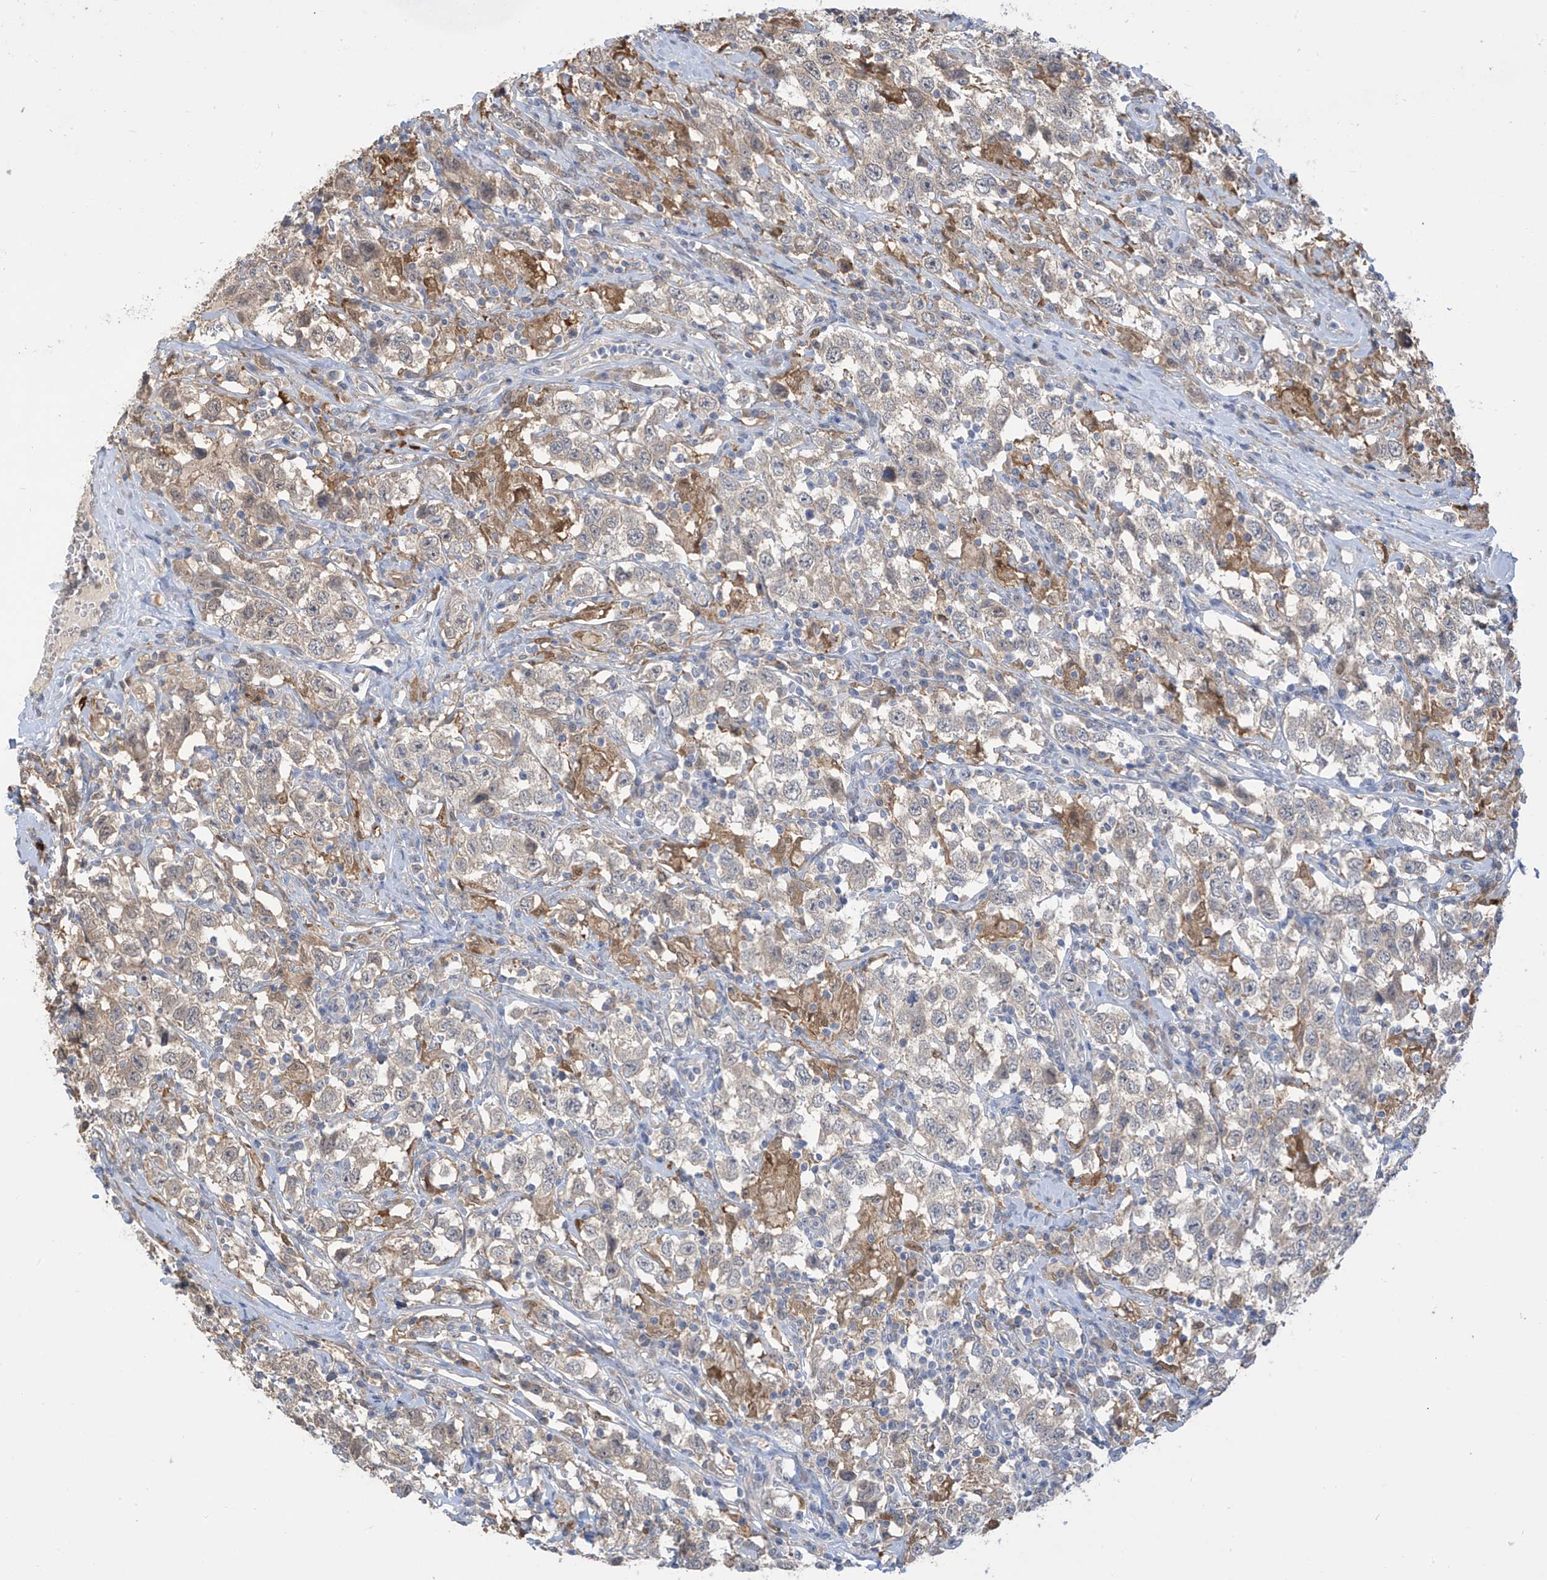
{"staining": {"intensity": "weak", "quantity": "25%-75%", "location": "cytoplasmic/membranous"}, "tissue": "testis cancer", "cell_type": "Tumor cells", "image_type": "cancer", "snomed": [{"axis": "morphology", "description": "Seminoma, NOS"}, {"axis": "topography", "description": "Testis"}], "caption": "Seminoma (testis) stained with a protein marker displays weak staining in tumor cells.", "gene": "IDH1", "patient": {"sex": "male", "age": 41}}